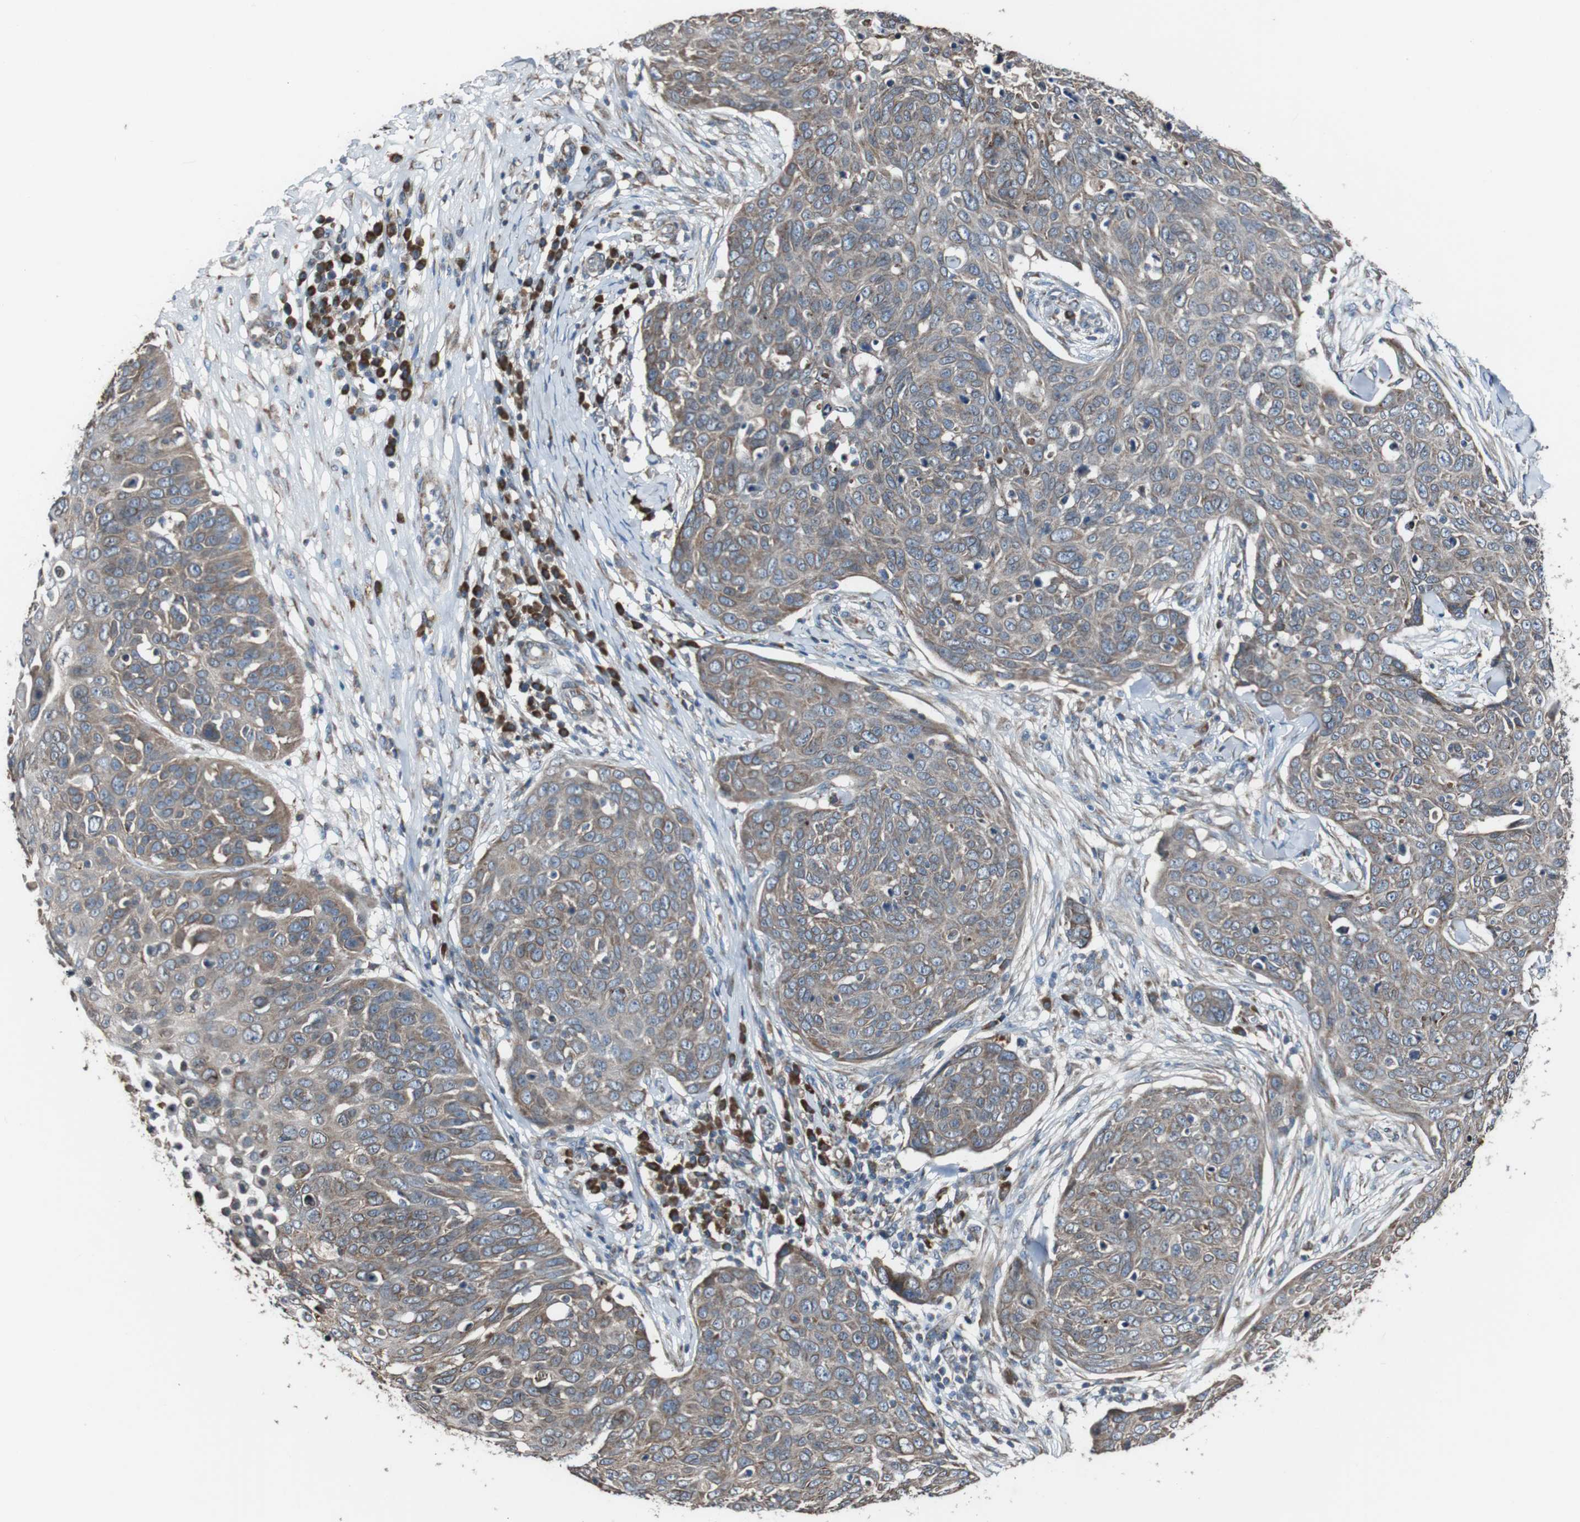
{"staining": {"intensity": "moderate", "quantity": "25%-75%", "location": "cytoplasmic/membranous"}, "tissue": "skin cancer", "cell_type": "Tumor cells", "image_type": "cancer", "snomed": [{"axis": "morphology", "description": "Squamous cell carcinoma in situ, NOS"}, {"axis": "morphology", "description": "Squamous cell carcinoma, NOS"}, {"axis": "topography", "description": "Skin"}], "caption": "Tumor cells demonstrate medium levels of moderate cytoplasmic/membranous staining in approximately 25%-75% of cells in skin cancer (squamous cell carcinoma).", "gene": "CISD2", "patient": {"sex": "male", "age": 93}}